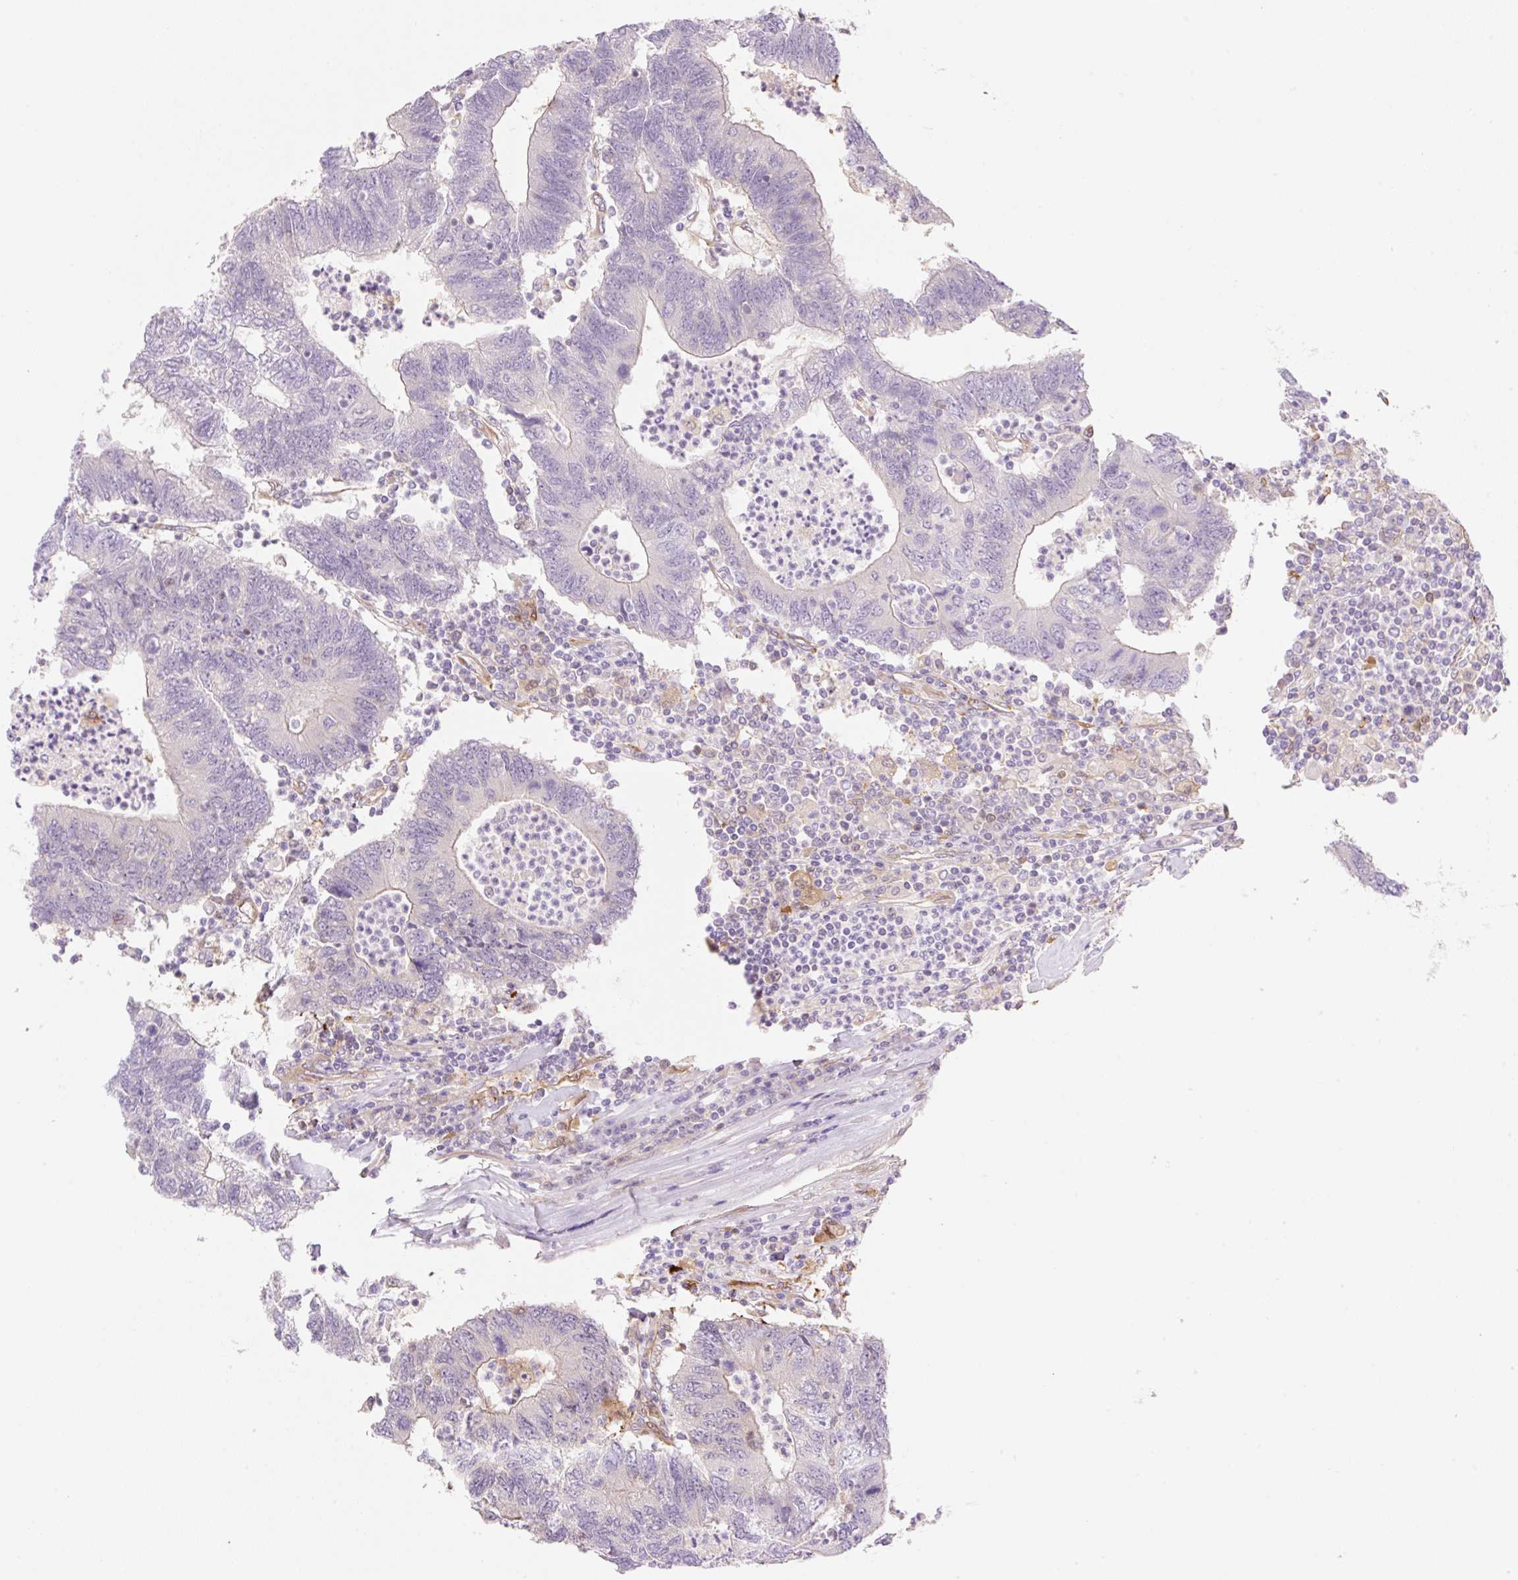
{"staining": {"intensity": "negative", "quantity": "none", "location": "none"}, "tissue": "colorectal cancer", "cell_type": "Tumor cells", "image_type": "cancer", "snomed": [{"axis": "morphology", "description": "Adenocarcinoma, NOS"}, {"axis": "topography", "description": "Colon"}], "caption": "Colorectal cancer (adenocarcinoma) stained for a protein using IHC demonstrates no staining tumor cells.", "gene": "FABP5", "patient": {"sex": "female", "age": 48}}